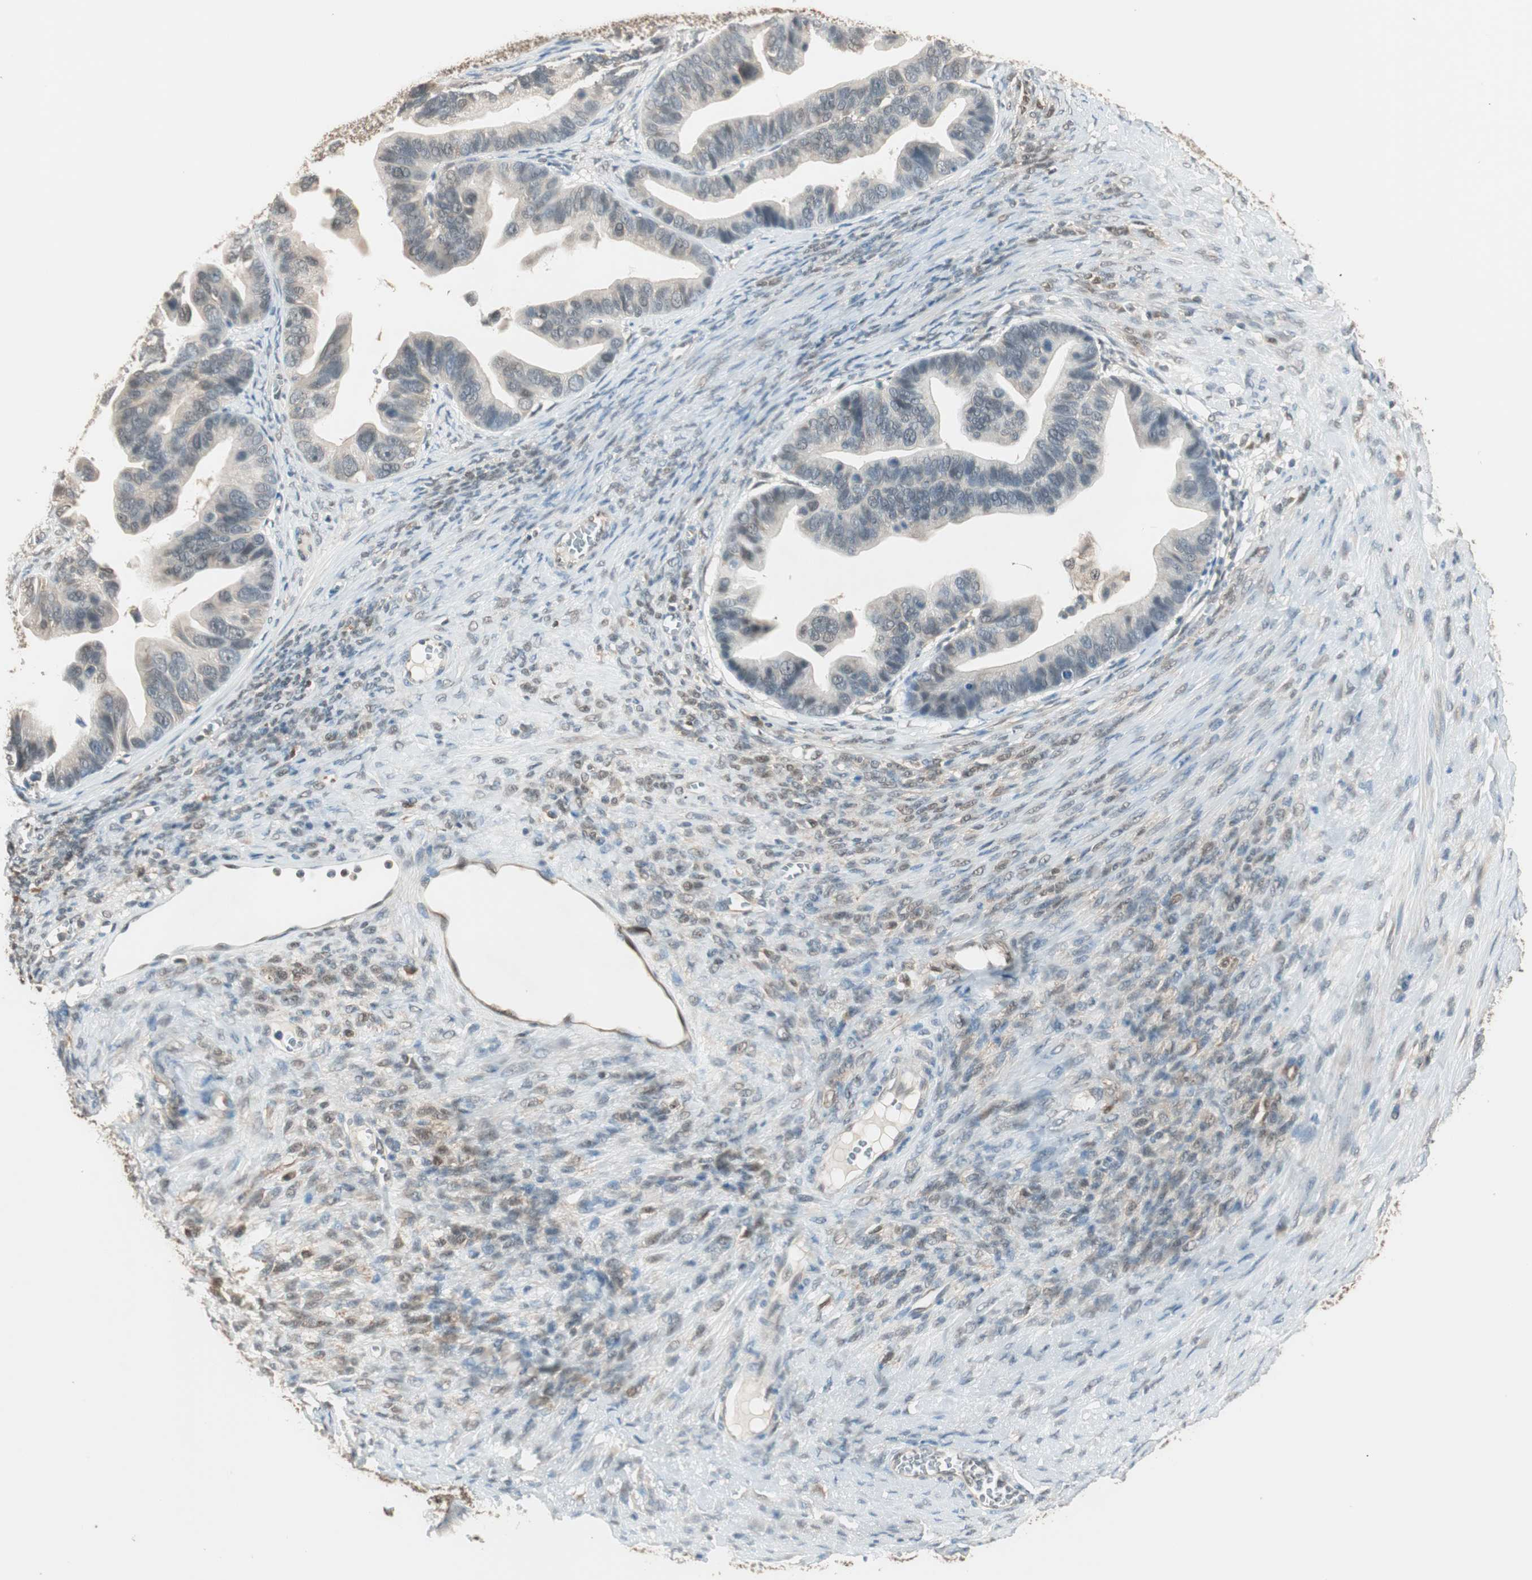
{"staining": {"intensity": "weak", "quantity": "<25%", "location": "nuclear"}, "tissue": "ovarian cancer", "cell_type": "Tumor cells", "image_type": "cancer", "snomed": [{"axis": "morphology", "description": "Cystadenocarcinoma, serous, NOS"}, {"axis": "topography", "description": "Ovary"}], "caption": "IHC micrograph of human ovarian serous cystadenocarcinoma stained for a protein (brown), which displays no staining in tumor cells.", "gene": "USP5", "patient": {"sex": "female", "age": 56}}